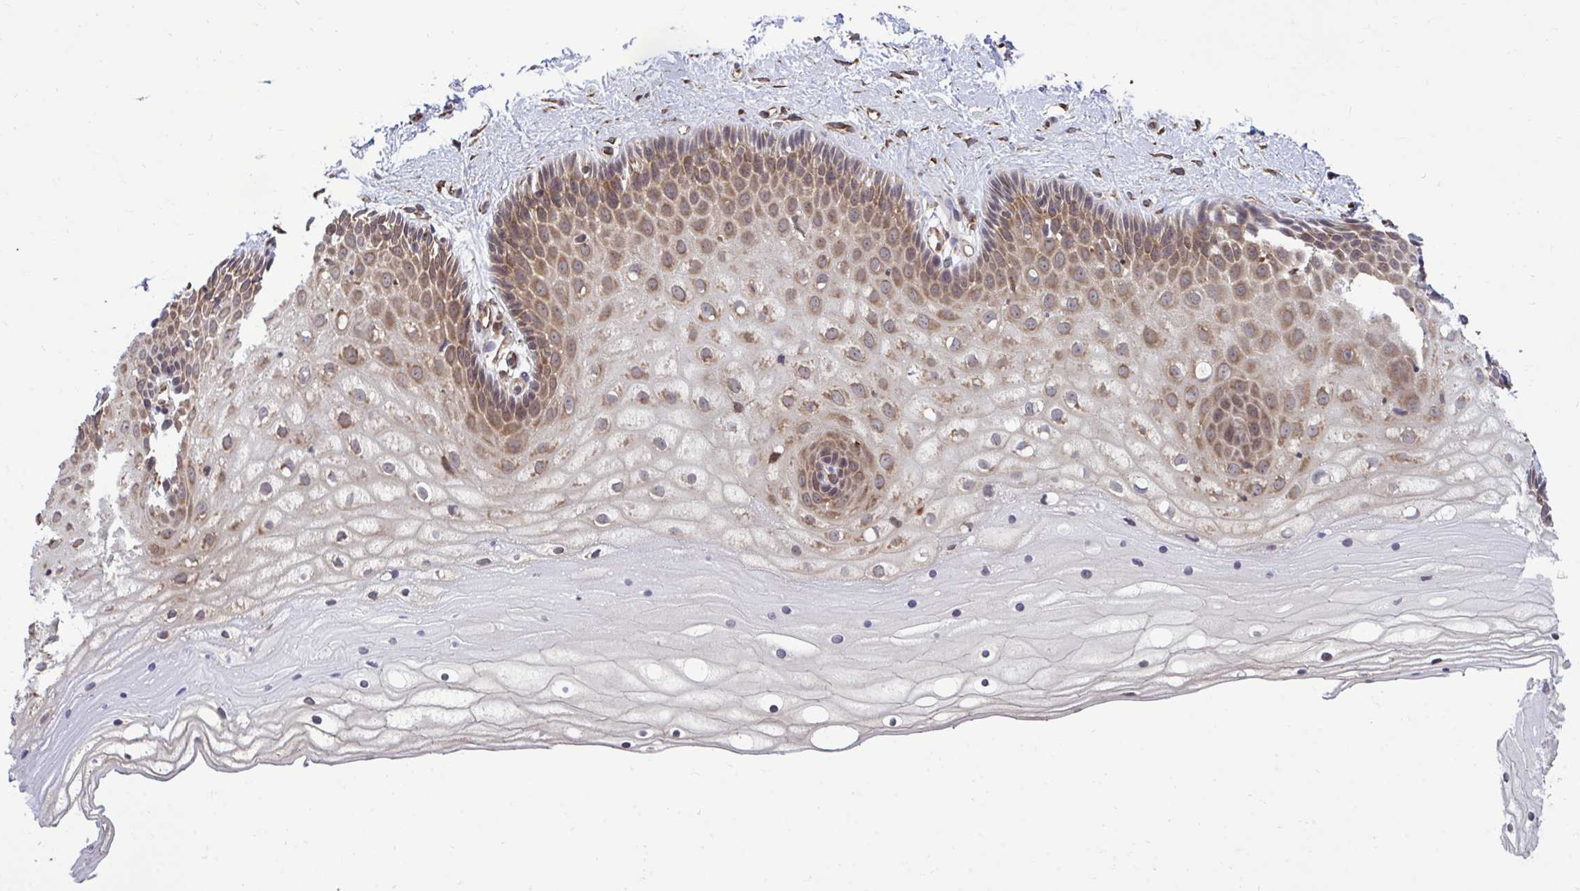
{"staining": {"intensity": "negative", "quantity": "none", "location": "none"}, "tissue": "cervix", "cell_type": "Glandular cells", "image_type": "normal", "snomed": [{"axis": "morphology", "description": "Normal tissue, NOS"}, {"axis": "topography", "description": "Cervix"}], "caption": "Immunohistochemical staining of unremarkable cervix shows no significant positivity in glandular cells.", "gene": "RPS15", "patient": {"sex": "female", "age": 36}}